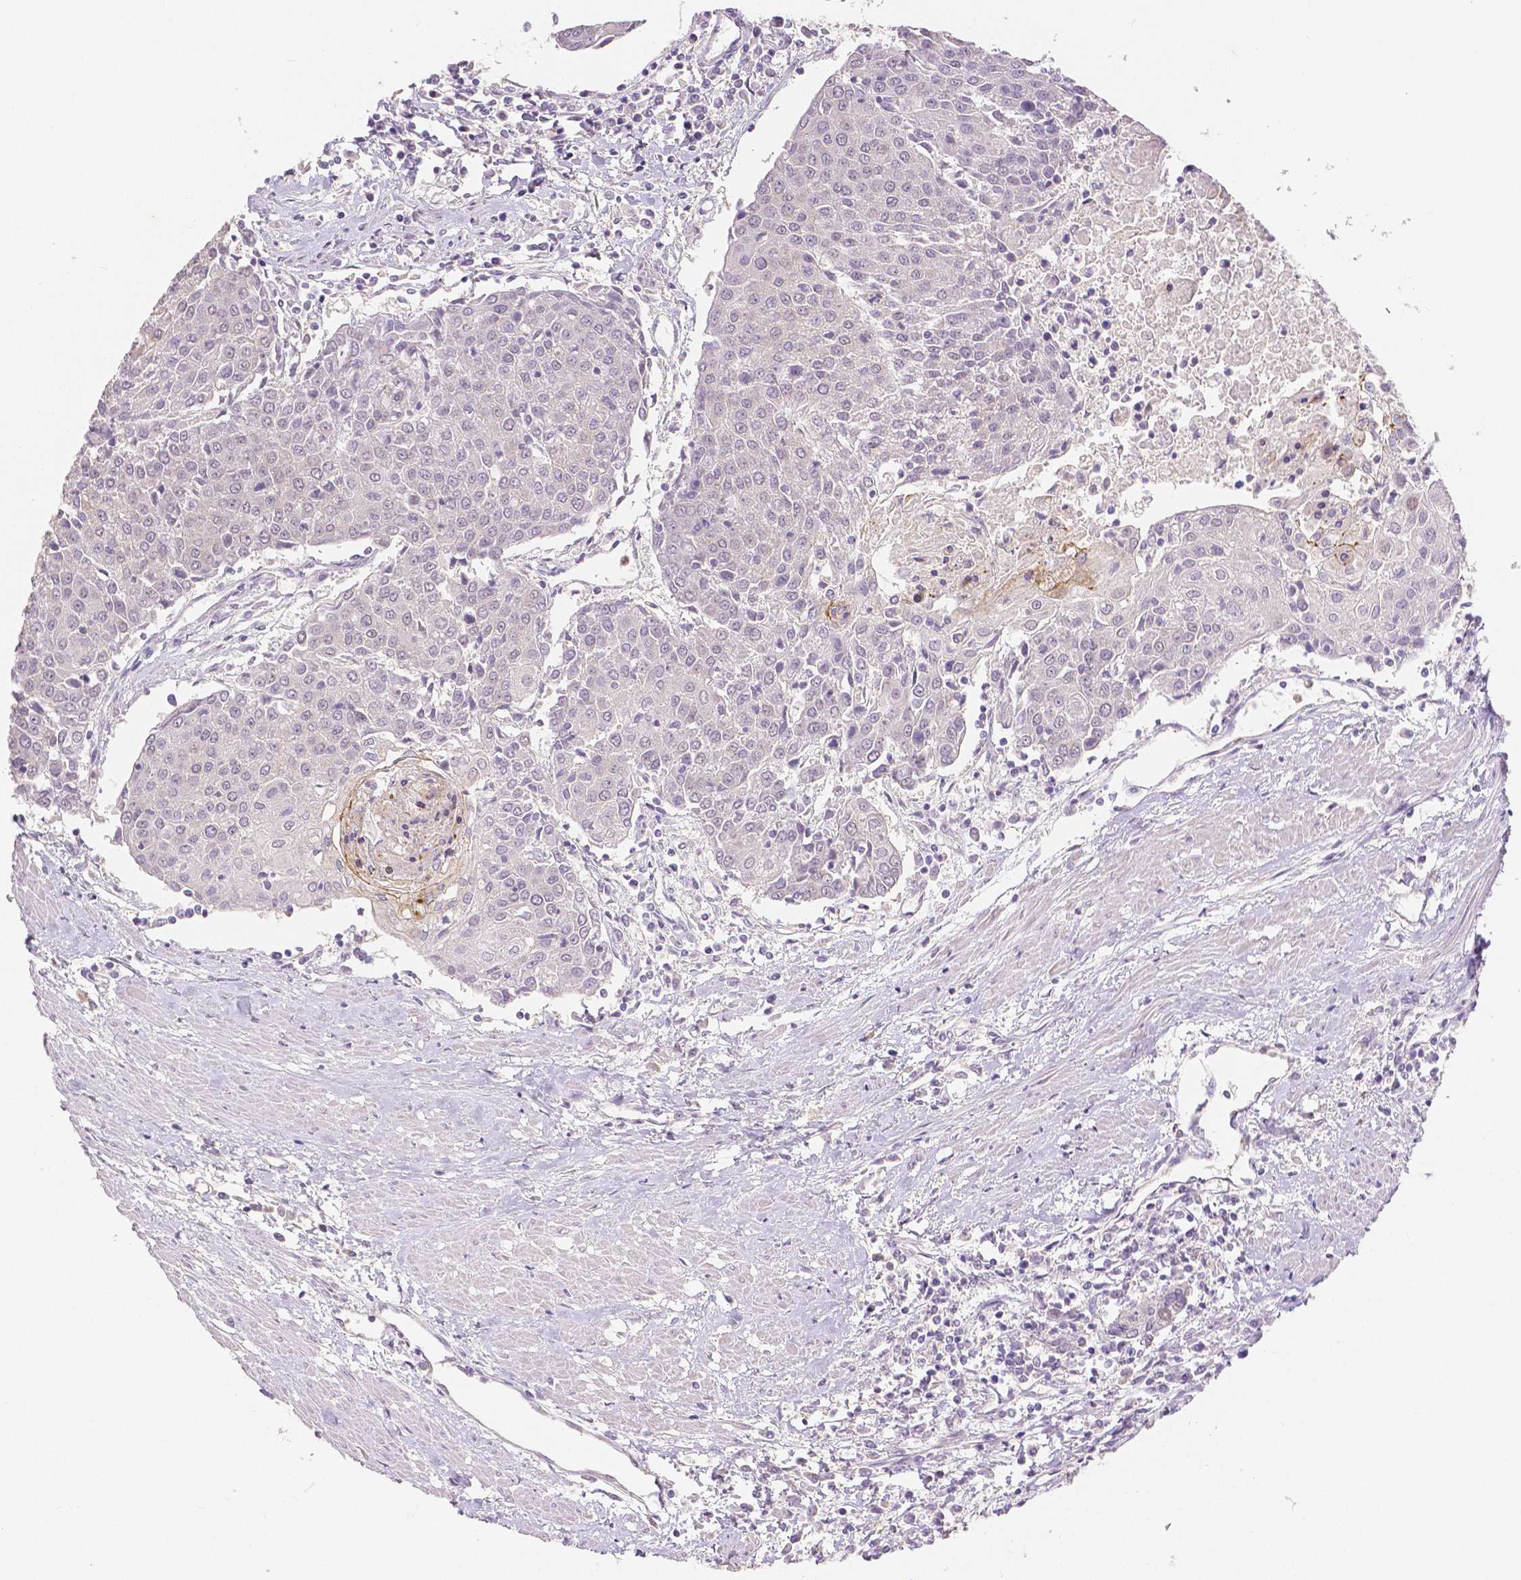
{"staining": {"intensity": "negative", "quantity": "none", "location": "none"}, "tissue": "urothelial cancer", "cell_type": "Tumor cells", "image_type": "cancer", "snomed": [{"axis": "morphology", "description": "Urothelial carcinoma, High grade"}, {"axis": "topography", "description": "Urinary bladder"}], "caption": "Immunohistochemical staining of urothelial cancer exhibits no significant expression in tumor cells.", "gene": "OCLN", "patient": {"sex": "female", "age": 85}}